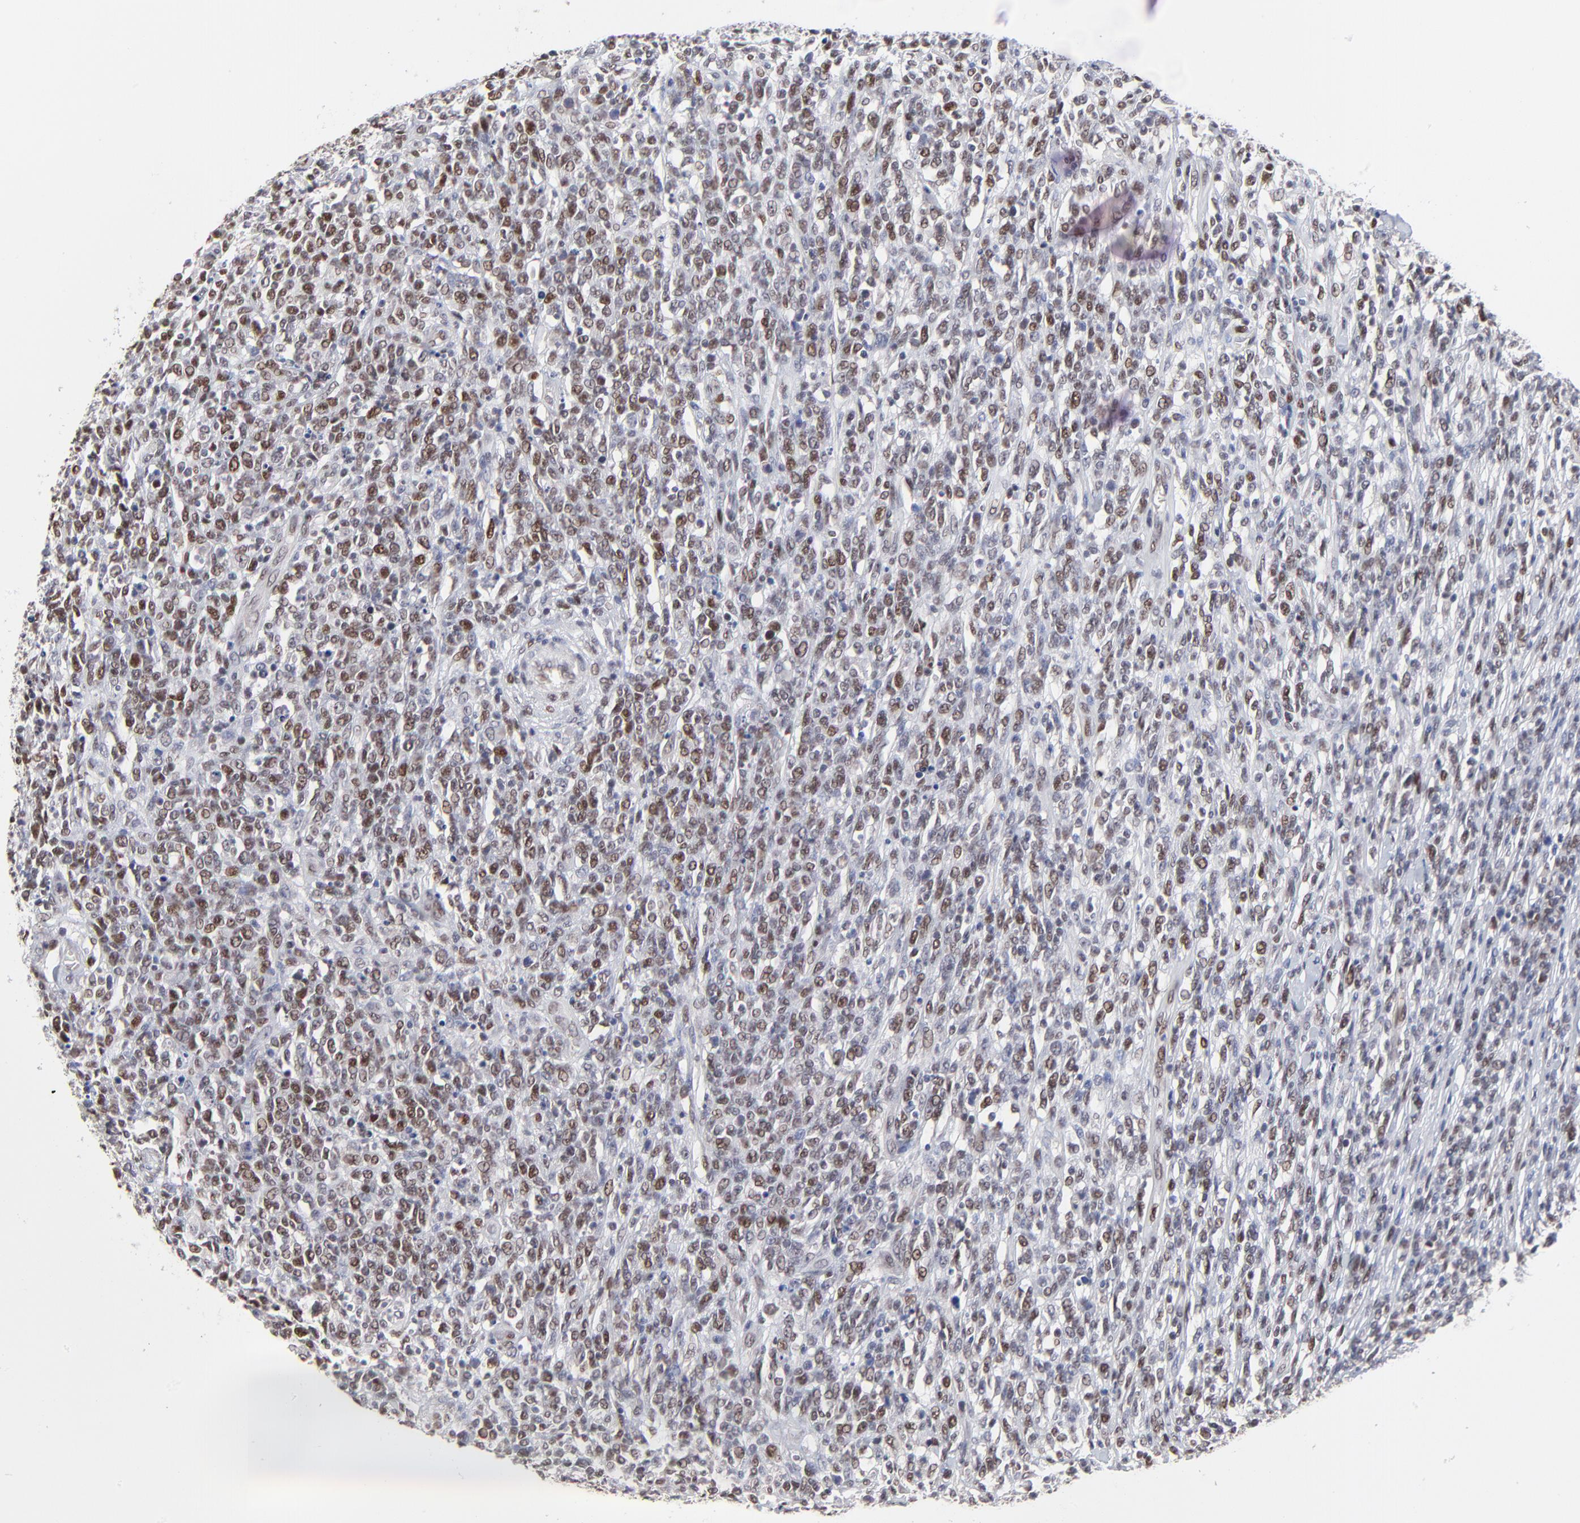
{"staining": {"intensity": "moderate", "quantity": "25%-75%", "location": "nuclear"}, "tissue": "lymphoma", "cell_type": "Tumor cells", "image_type": "cancer", "snomed": [{"axis": "morphology", "description": "Malignant lymphoma, non-Hodgkin's type, High grade"}, {"axis": "topography", "description": "Lymph node"}], "caption": "IHC of human high-grade malignant lymphoma, non-Hodgkin's type reveals medium levels of moderate nuclear positivity in about 25%-75% of tumor cells.", "gene": "OGFOD1", "patient": {"sex": "female", "age": 73}}